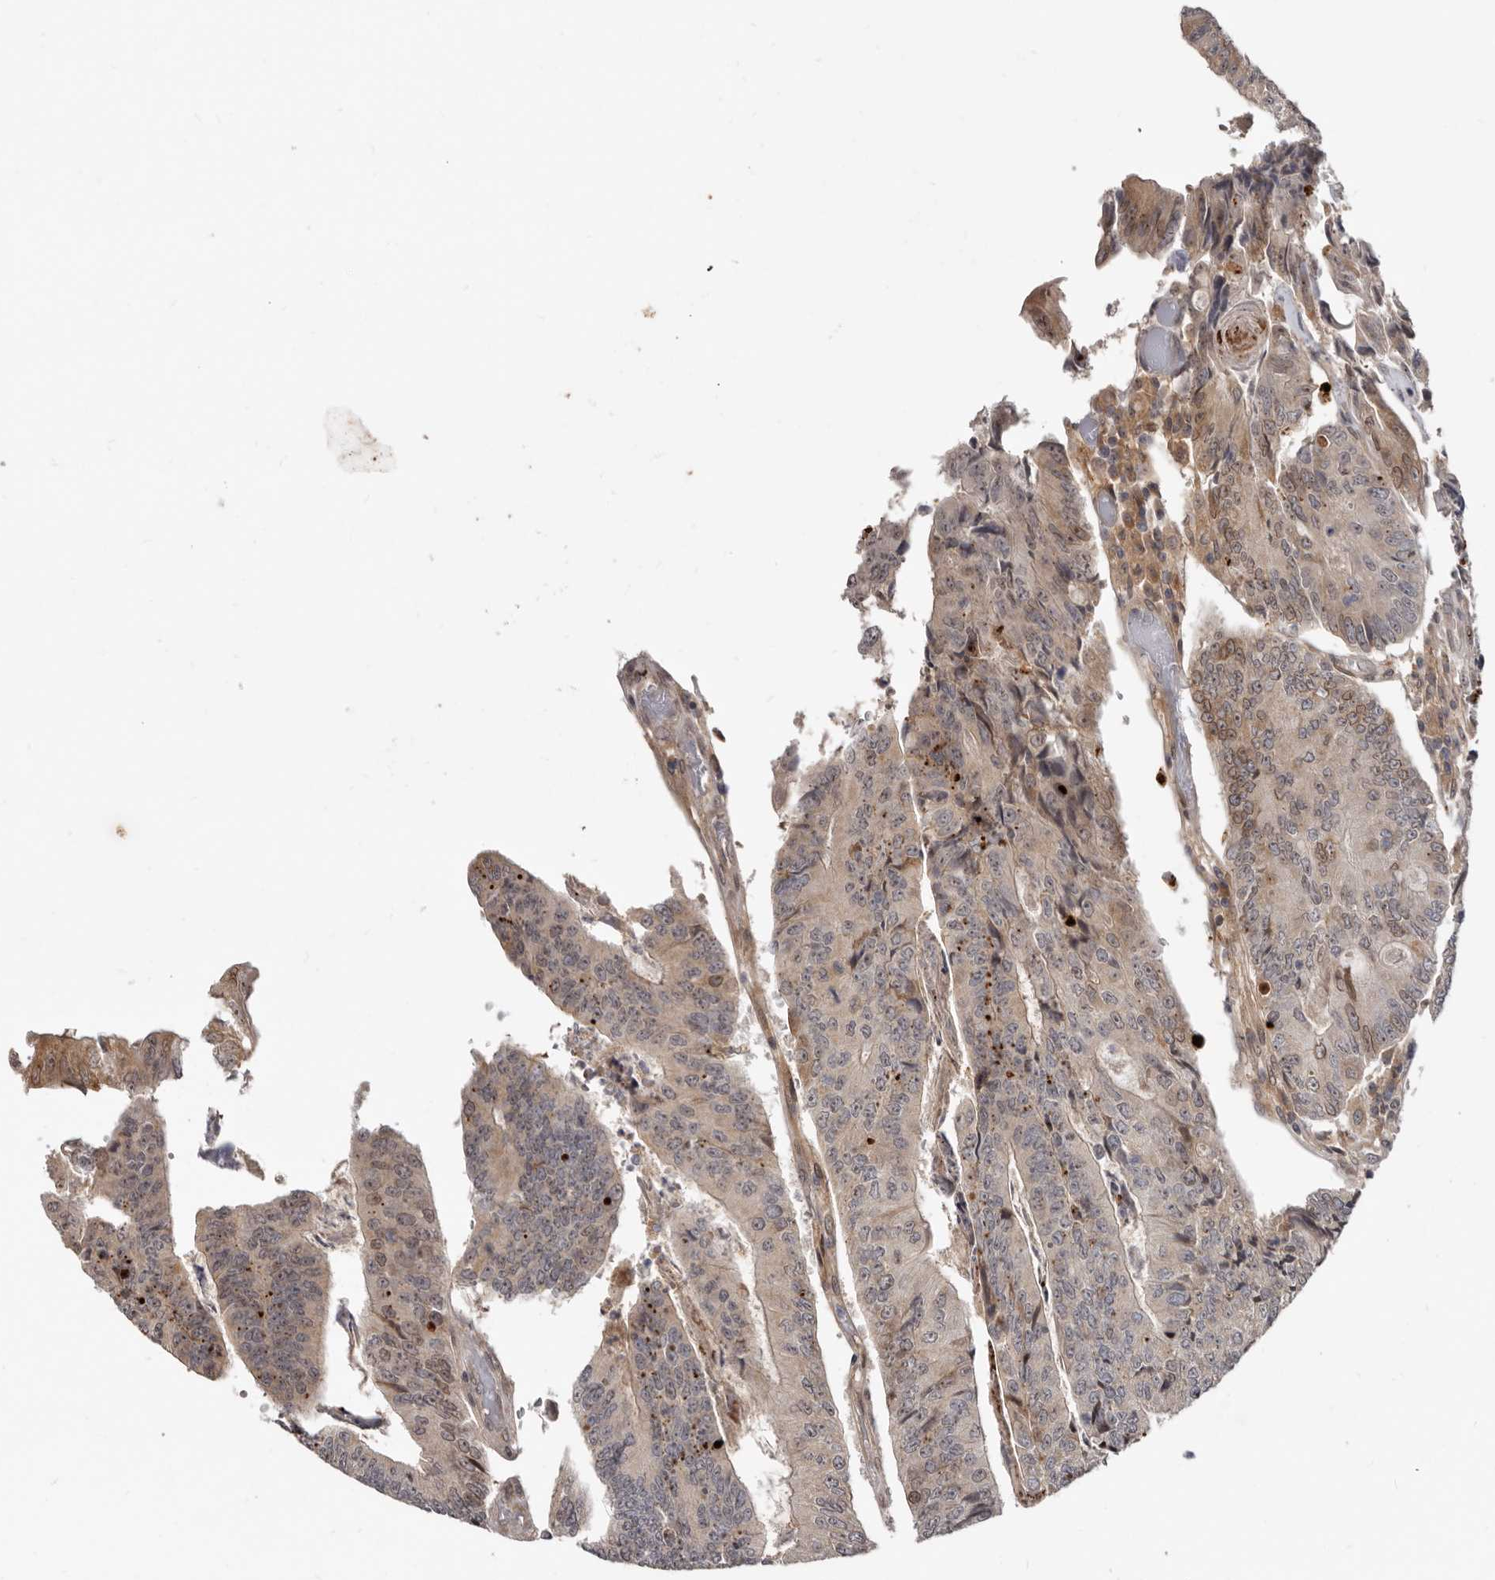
{"staining": {"intensity": "moderate", "quantity": "<25%", "location": "cytoplasmic/membranous,nuclear"}, "tissue": "colorectal cancer", "cell_type": "Tumor cells", "image_type": "cancer", "snomed": [{"axis": "morphology", "description": "Adenocarcinoma, NOS"}, {"axis": "topography", "description": "Colon"}], "caption": "The histopathology image reveals immunohistochemical staining of adenocarcinoma (colorectal). There is moderate cytoplasmic/membranous and nuclear expression is identified in about <25% of tumor cells. Nuclei are stained in blue.", "gene": "BAD", "patient": {"sex": "female", "age": 67}}